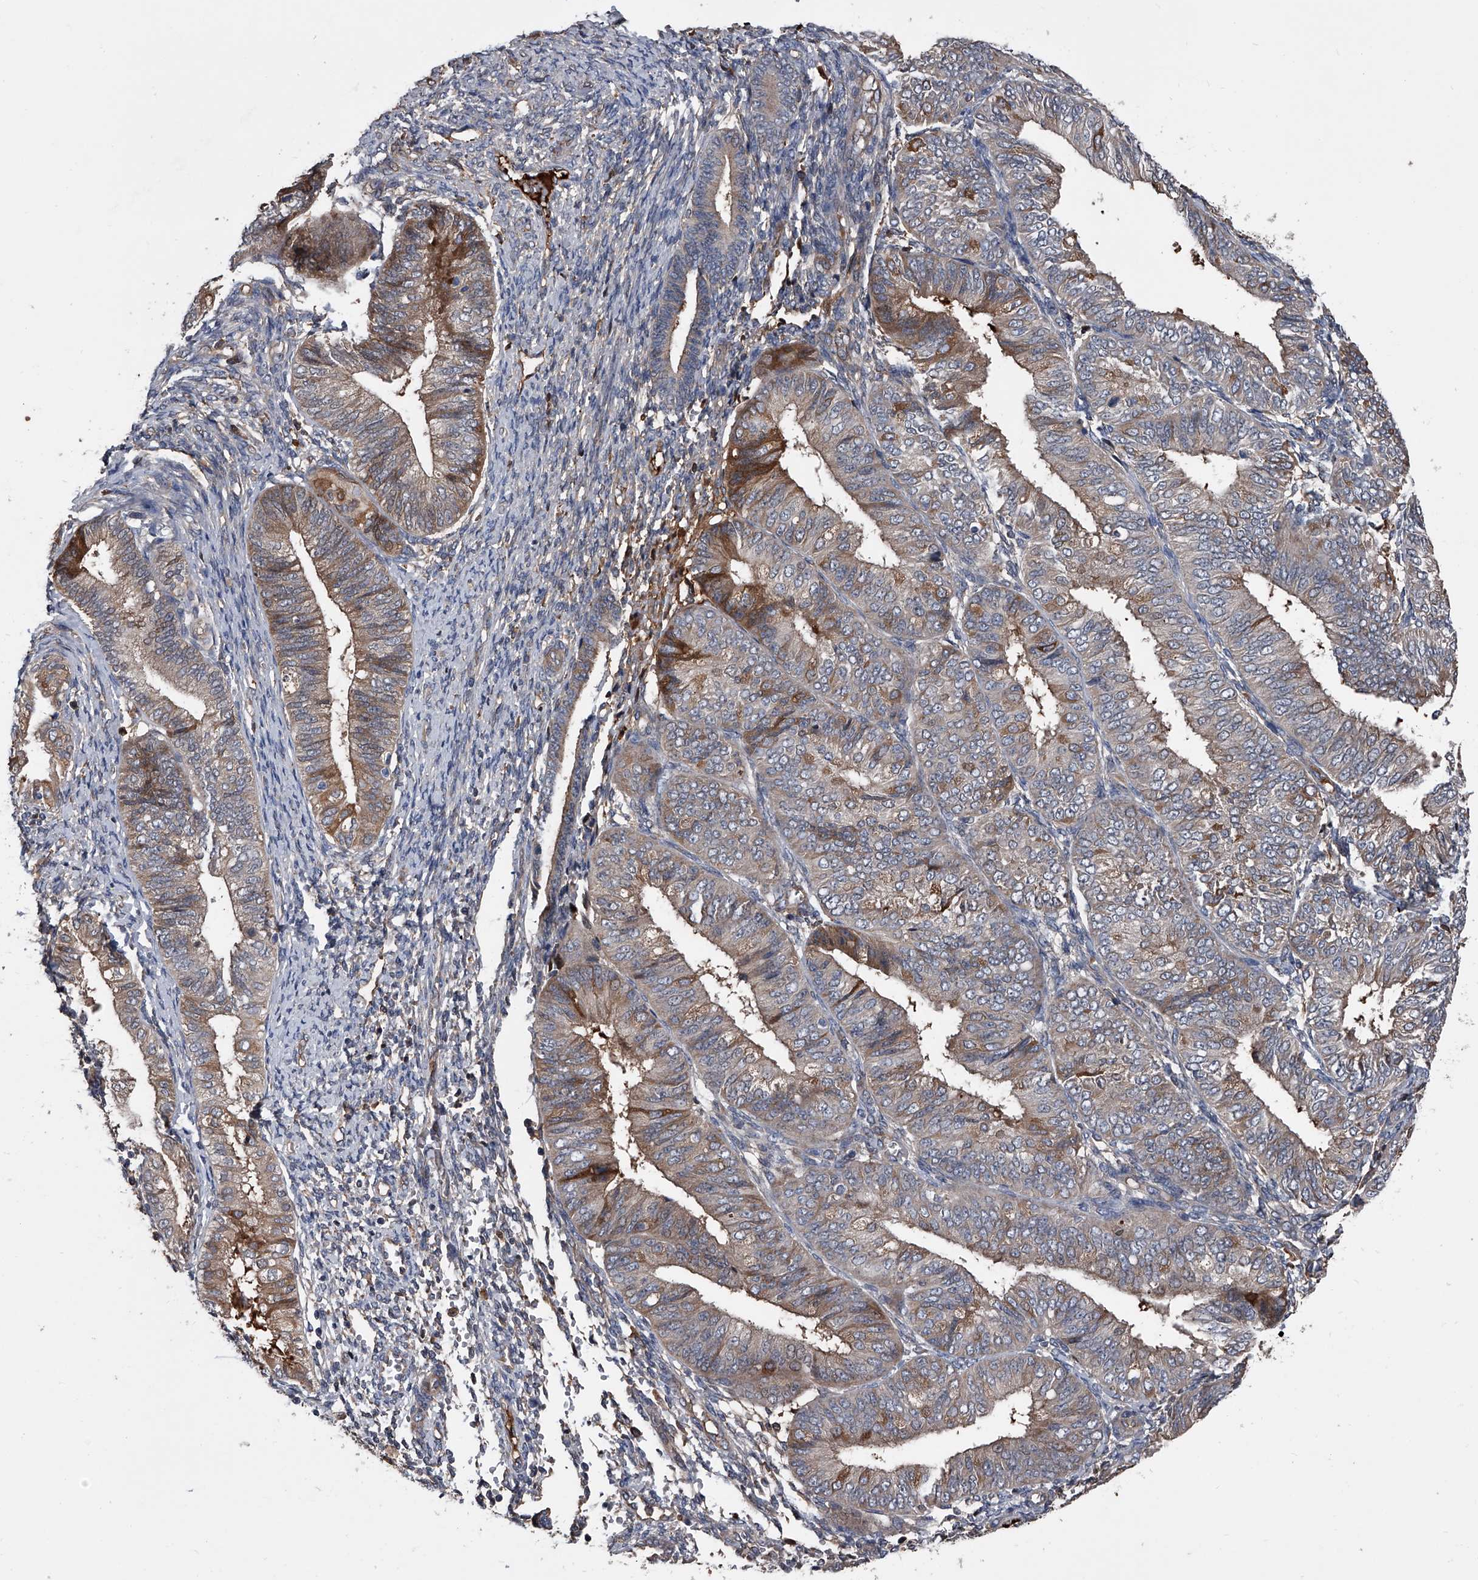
{"staining": {"intensity": "moderate", "quantity": "<25%", "location": "cytoplasmic/membranous"}, "tissue": "endometrial cancer", "cell_type": "Tumor cells", "image_type": "cancer", "snomed": [{"axis": "morphology", "description": "Adenocarcinoma, NOS"}, {"axis": "topography", "description": "Endometrium"}], "caption": "Immunohistochemical staining of endometrial adenocarcinoma exhibits low levels of moderate cytoplasmic/membranous staining in about <25% of tumor cells. The protein of interest is stained brown, and the nuclei are stained in blue (DAB IHC with brightfield microscopy, high magnification).", "gene": "KIF13A", "patient": {"sex": "female", "age": 58}}